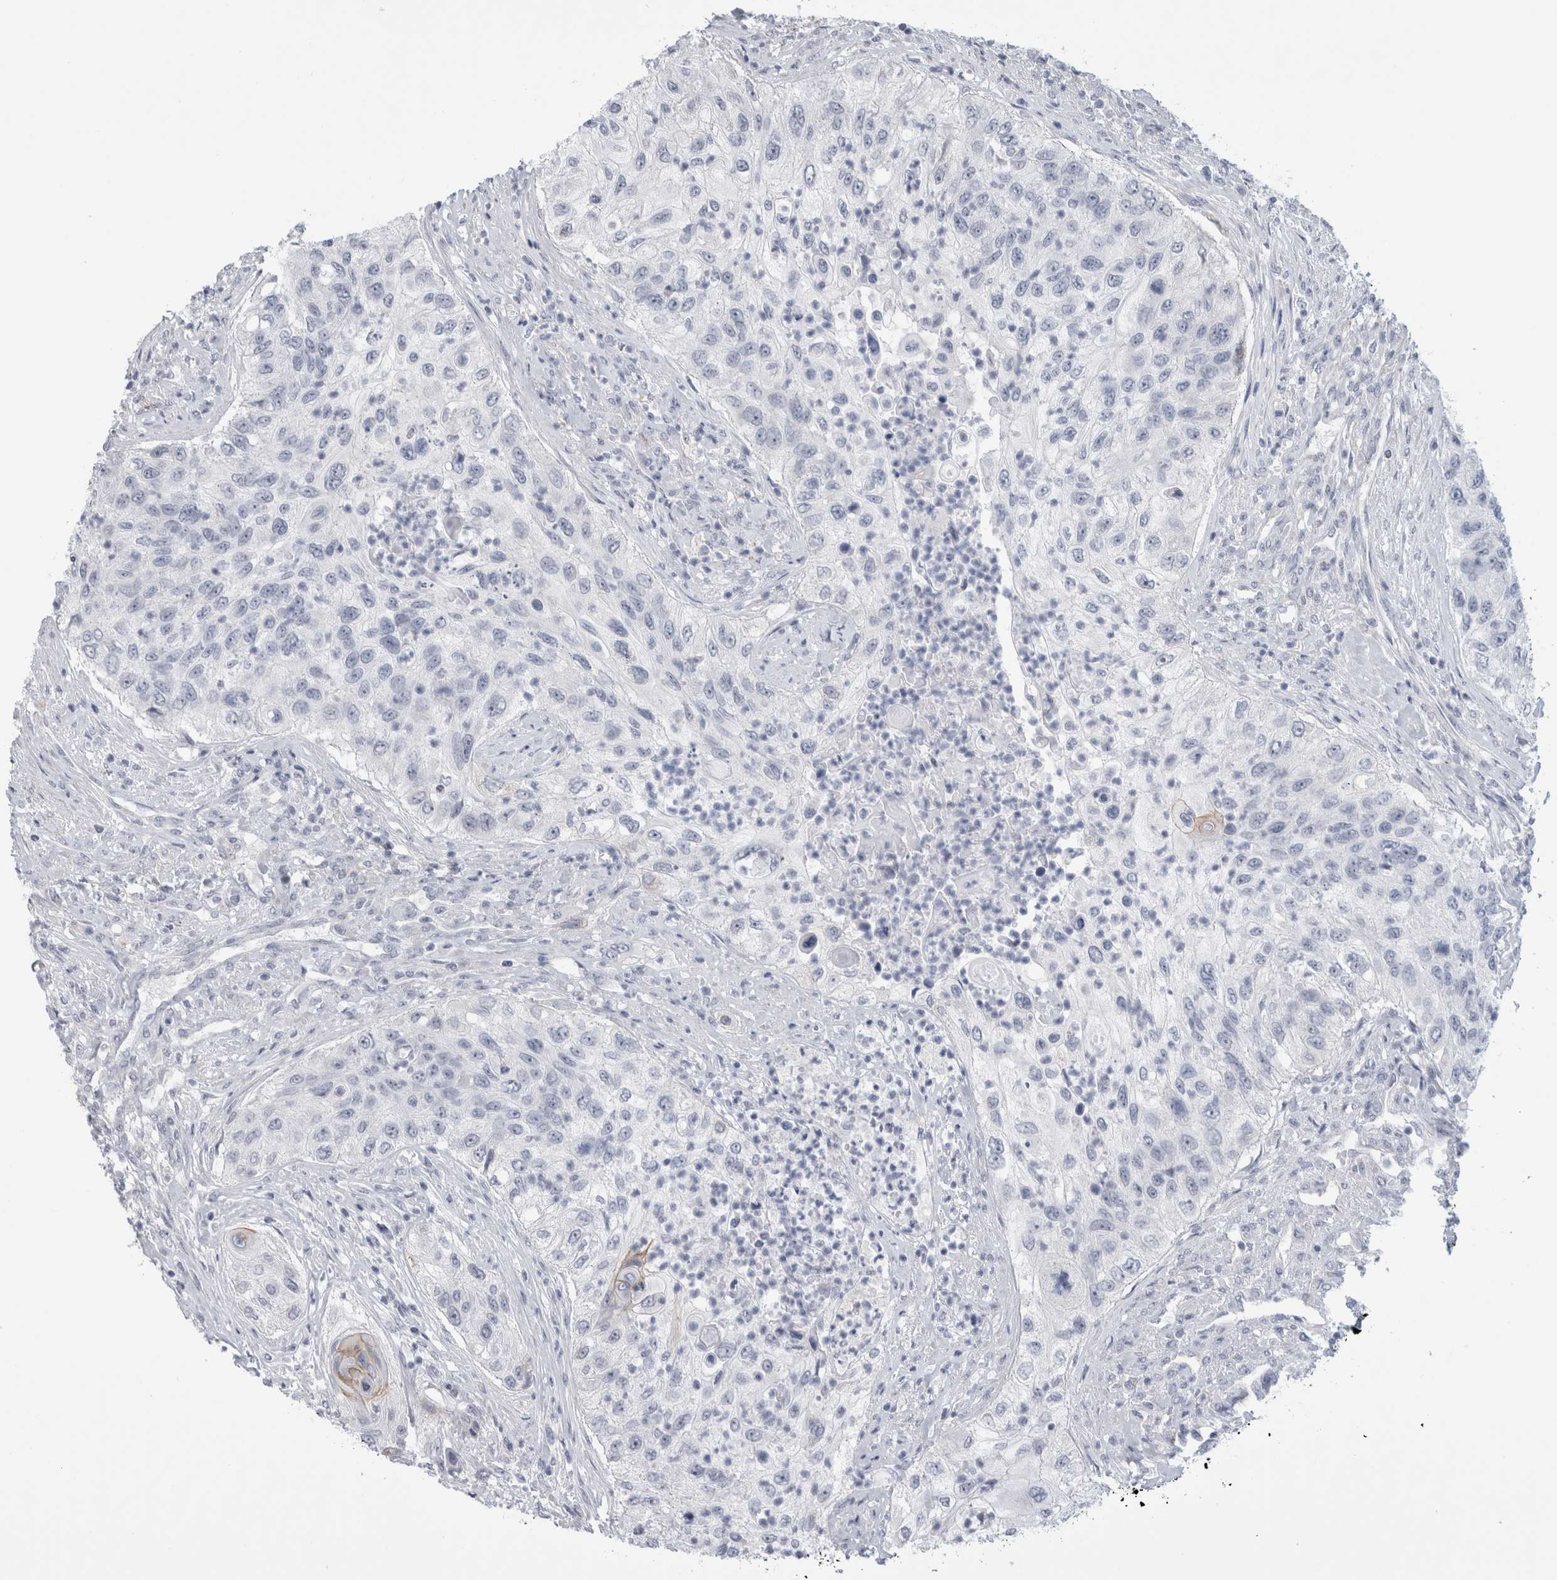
{"staining": {"intensity": "negative", "quantity": "none", "location": "none"}, "tissue": "urothelial cancer", "cell_type": "Tumor cells", "image_type": "cancer", "snomed": [{"axis": "morphology", "description": "Urothelial carcinoma, High grade"}, {"axis": "topography", "description": "Urinary bladder"}], "caption": "Protein analysis of urothelial carcinoma (high-grade) exhibits no significant positivity in tumor cells.", "gene": "ANKMY1", "patient": {"sex": "female", "age": 60}}